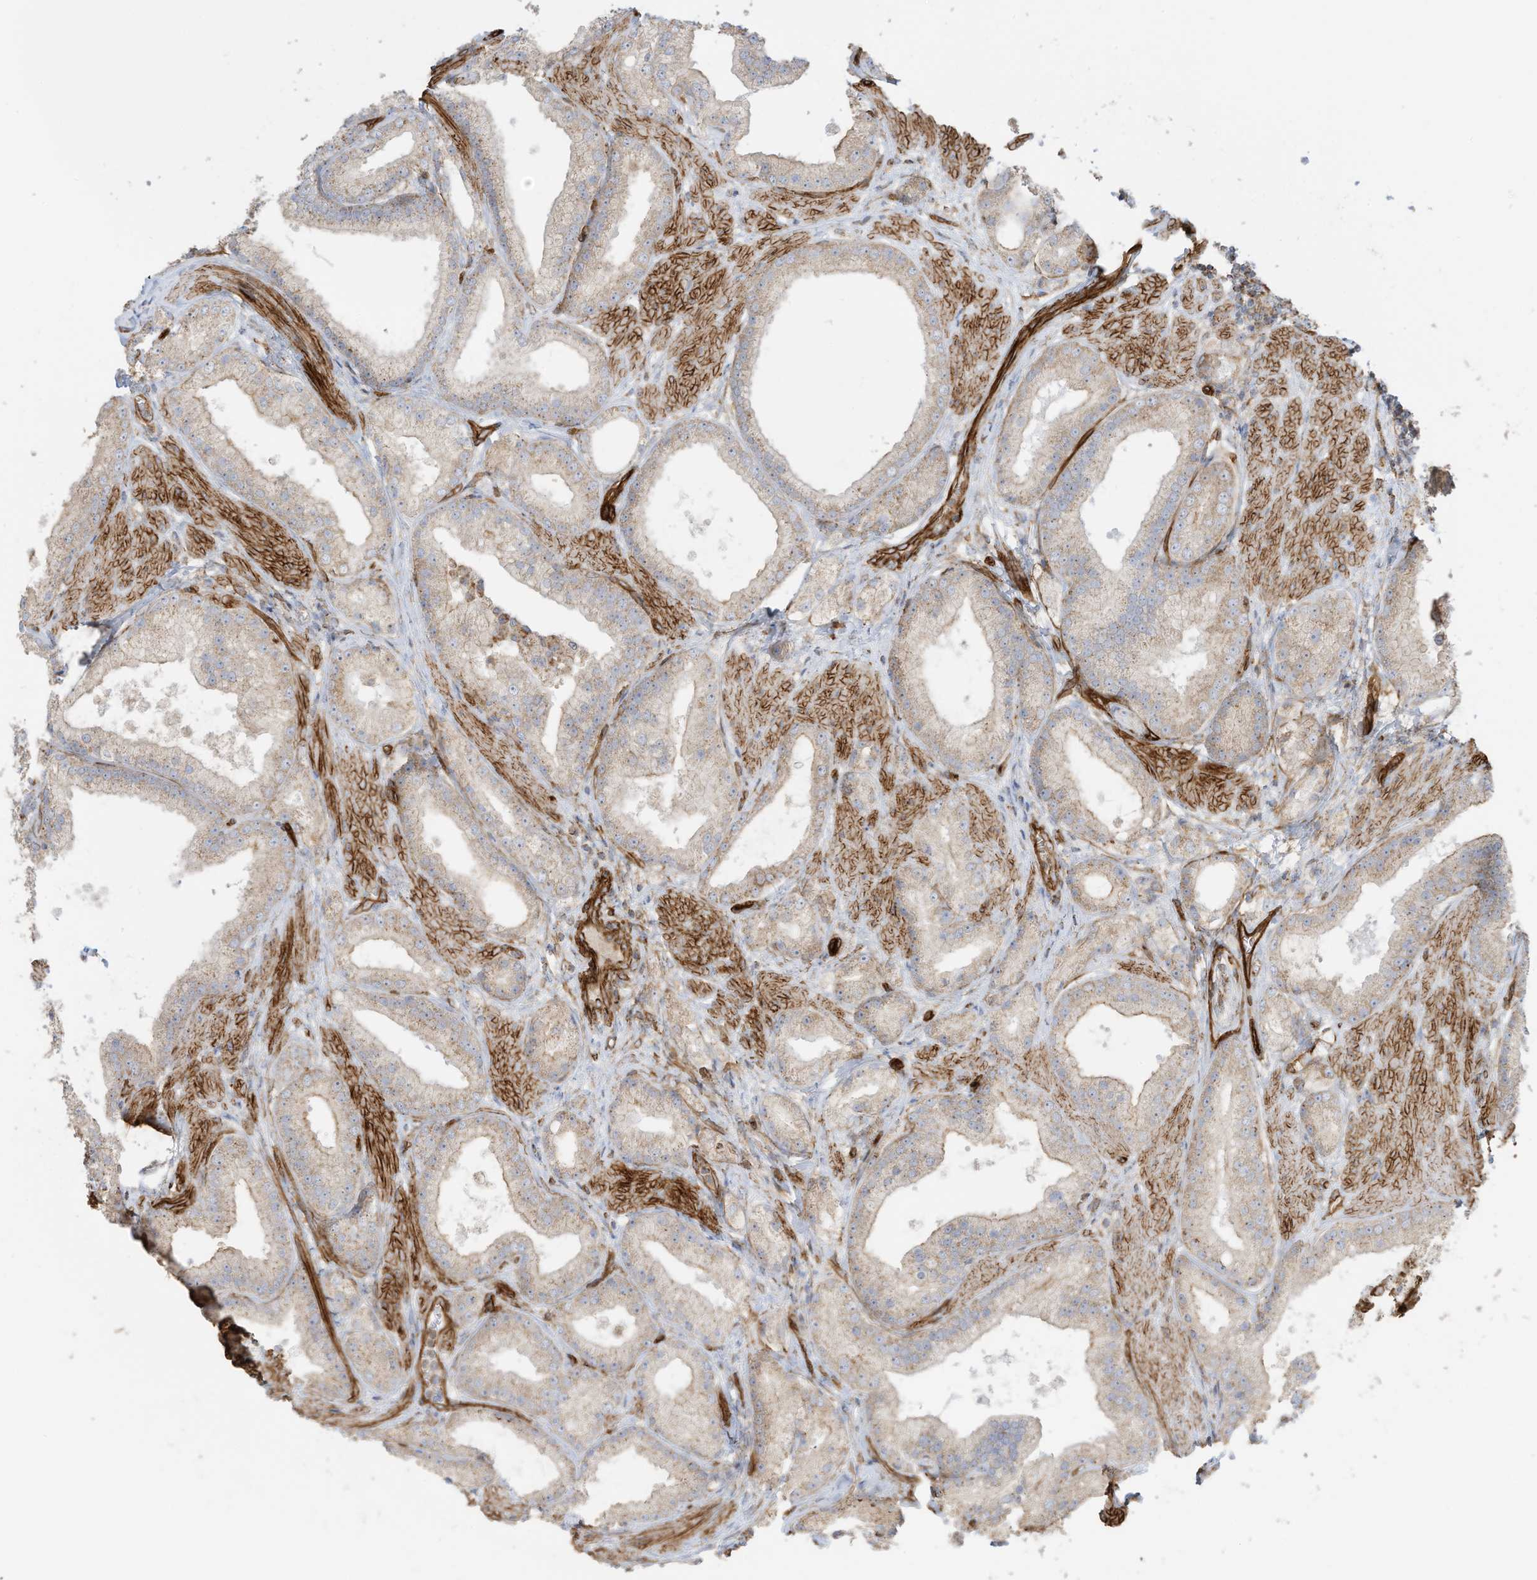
{"staining": {"intensity": "weak", "quantity": "25%-75%", "location": "cytoplasmic/membranous"}, "tissue": "prostate cancer", "cell_type": "Tumor cells", "image_type": "cancer", "snomed": [{"axis": "morphology", "description": "Adenocarcinoma, Low grade"}, {"axis": "topography", "description": "Prostate"}], "caption": "A brown stain shows weak cytoplasmic/membranous positivity of a protein in prostate cancer (adenocarcinoma (low-grade)) tumor cells. (brown staining indicates protein expression, while blue staining denotes nuclei).", "gene": "ABCB7", "patient": {"sex": "male", "age": 67}}